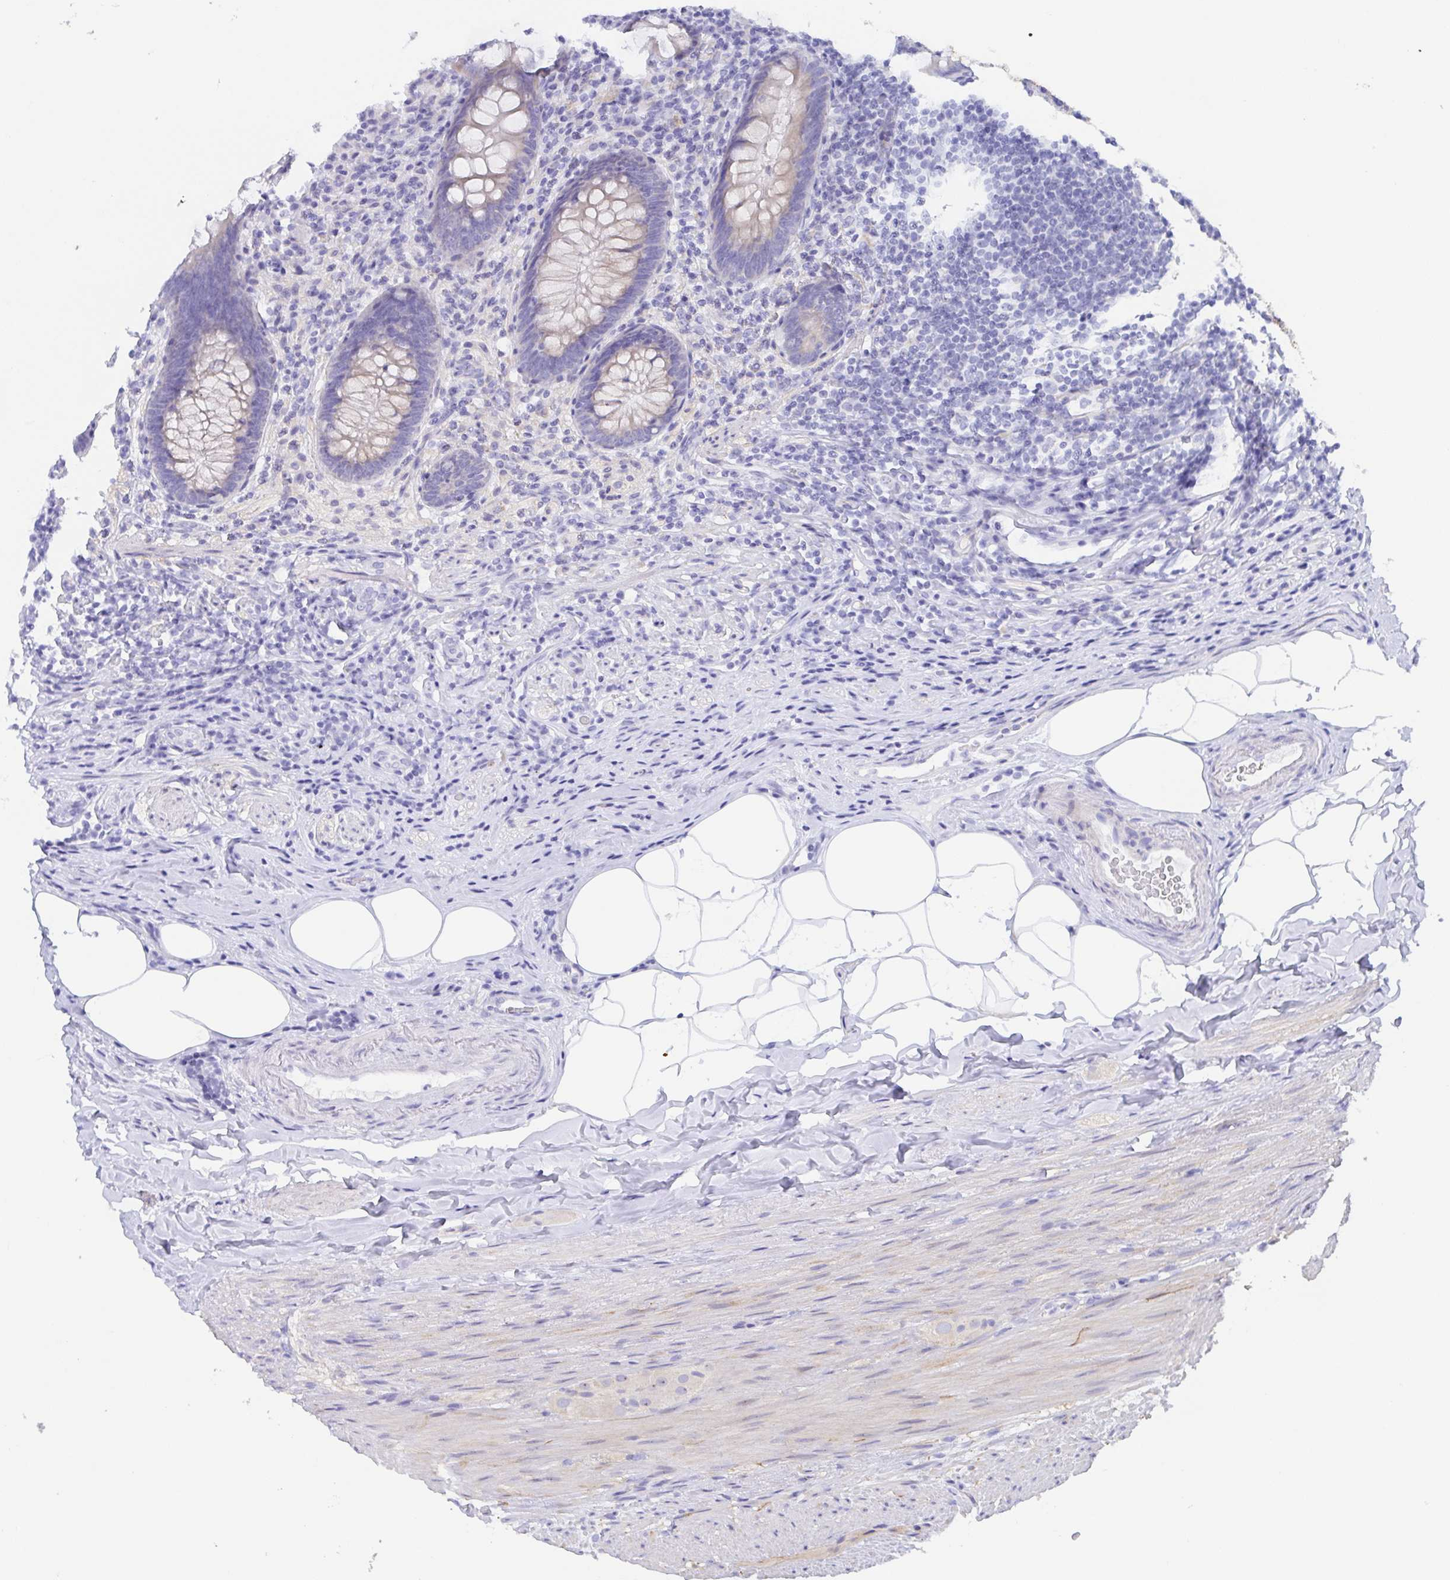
{"staining": {"intensity": "weak", "quantity": "<25%", "location": "cytoplasmic/membranous"}, "tissue": "appendix", "cell_type": "Glandular cells", "image_type": "normal", "snomed": [{"axis": "morphology", "description": "Normal tissue, NOS"}, {"axis": "topography", "description": "Appendix"}], "caption": "The micrograph shows no significant expression in glandular cells of appendix.", "gene": "MUCL3", "patient": {"sex": "male", "age": 47}}